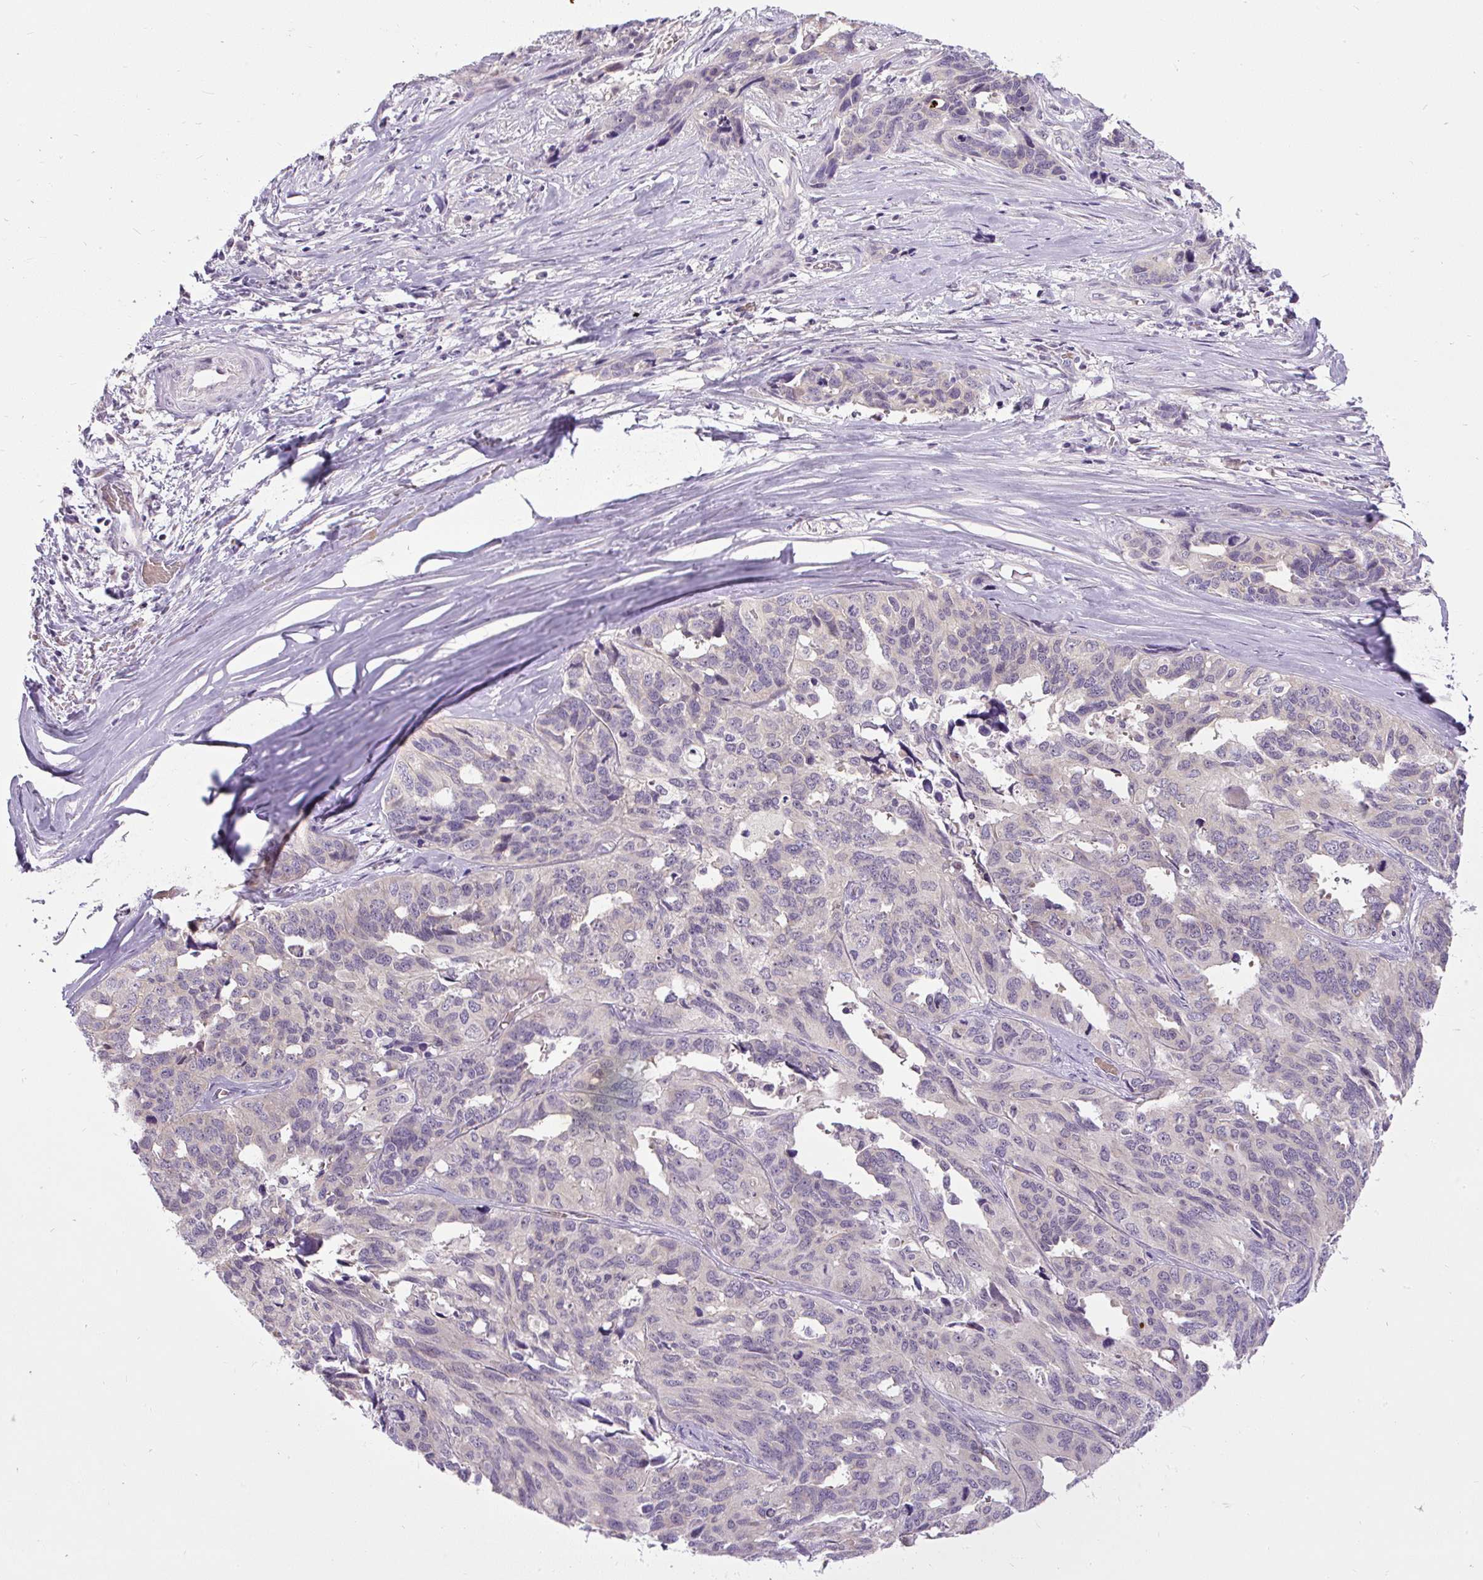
{"staining": {"intensity": "negative", "quantity": "none", "location": "none"}, "tissue": "ovarian cancer", "cell_type": "Tumor cells", "image_type": "cancer", "snomed": [{"axis": "morphology", "description": "Cystadenocarcinoma, serous, NOS"}, {"axis": "topography", "description": "Ovary"}], "caption": "IHC of ovarian serous cystadenocarcinoma exhibits no staining in tumor cells.", "gene": "FAM117B", "patient": {"sex": "female", "age": 64}}